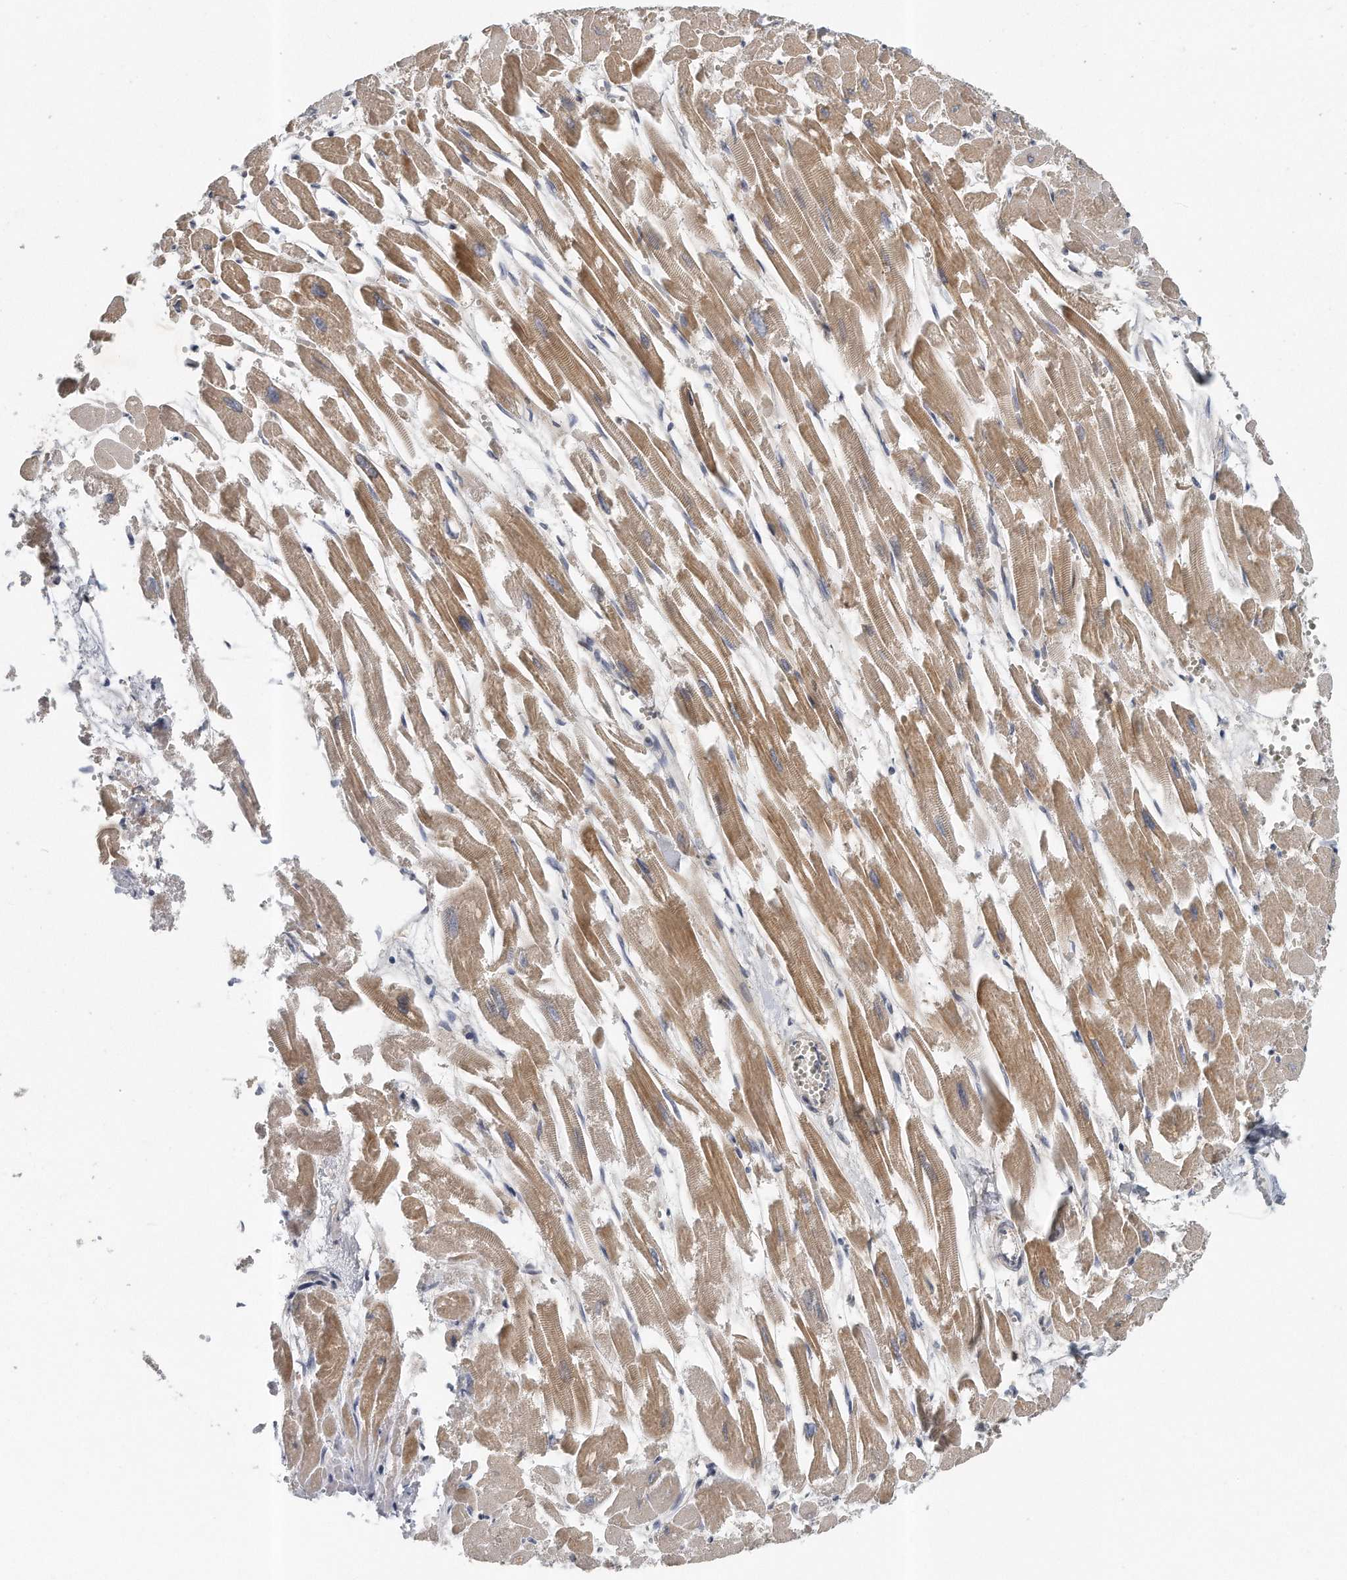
{"staining": {"intensity": "moderate", "quantity": ">75%", "location": "cytoplasmic/membranous"}, "tissue": "heart muscle", "cell_type": "Cardiomyocytes", "image_type": "normal", "snomed": [{"axis": "morphology", "description": "Normal tissue, NOS"}, {"axis": "topography", "description": "Heart"}], "caption": "Immunohistochemistry (IHC) of unremarkable human heart muscle displays medium levels of moderate cytoplasmic/membranous expression in about >75% of cardiomyocytes.", "gene": "PCDH8", "patient": {"sex": "male", "age": 54}}